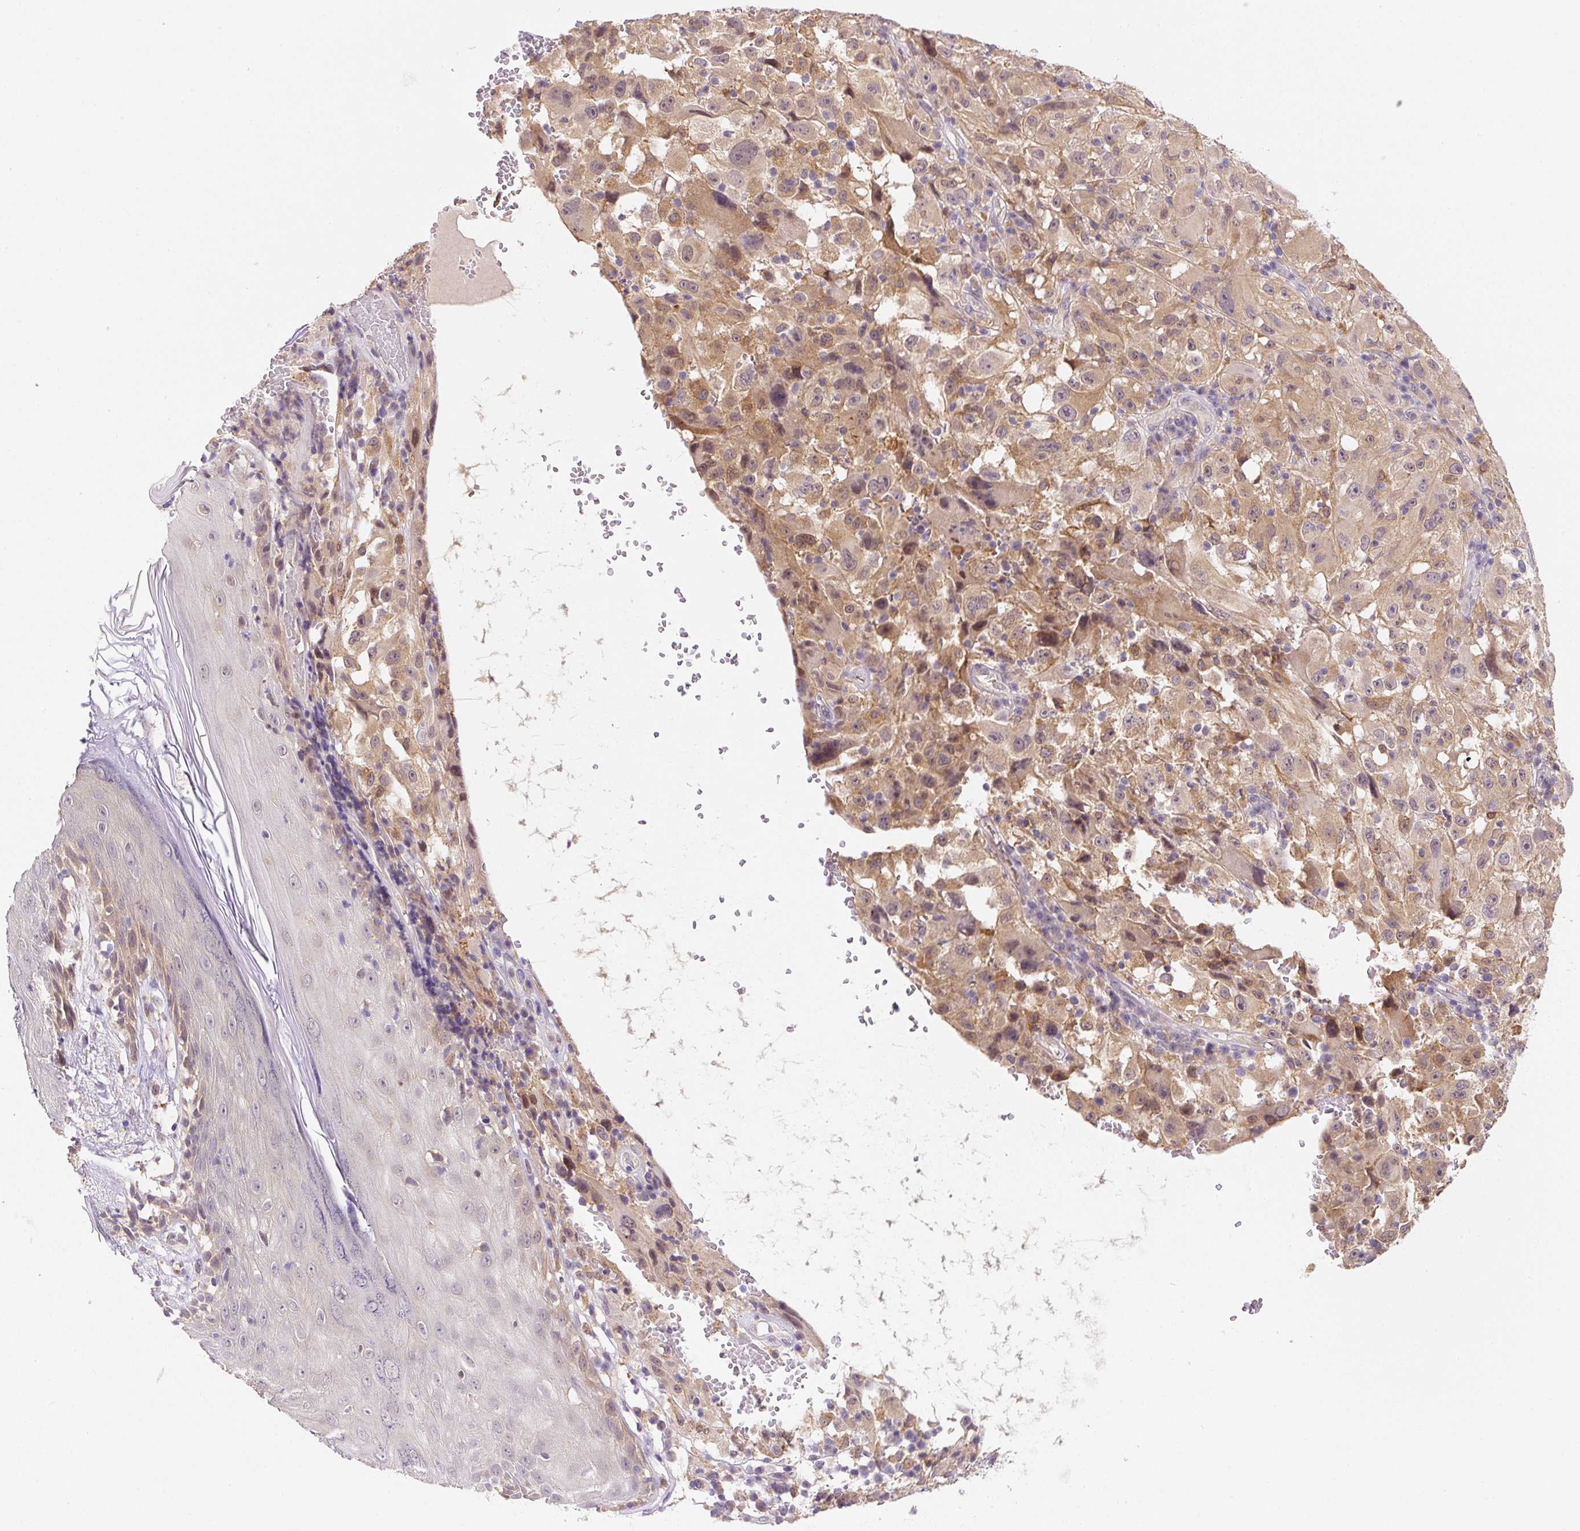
{"staining": {"intensity": "moderate", "quantity": "25%-75%", "location": "cytoplasmic/membranous,nuclear"}, "tissue": "melanoma", "cell_type": "Tumor cells", "image_type": "cancer", "snomed": [{"axis": "morphology", "description": "Malignant melanoma, NOS"}, {"axis": "topography", "description": "Skin"}], "caption": "The immunohistochemical stain labels moderate cytoplasmic/membranous and nuclear staining in tumor cells of melanoma tissue. Nuclei are stained in blue.", "gene": "PLA2G4A", "patient": {"sex": "female", "age": 71}}